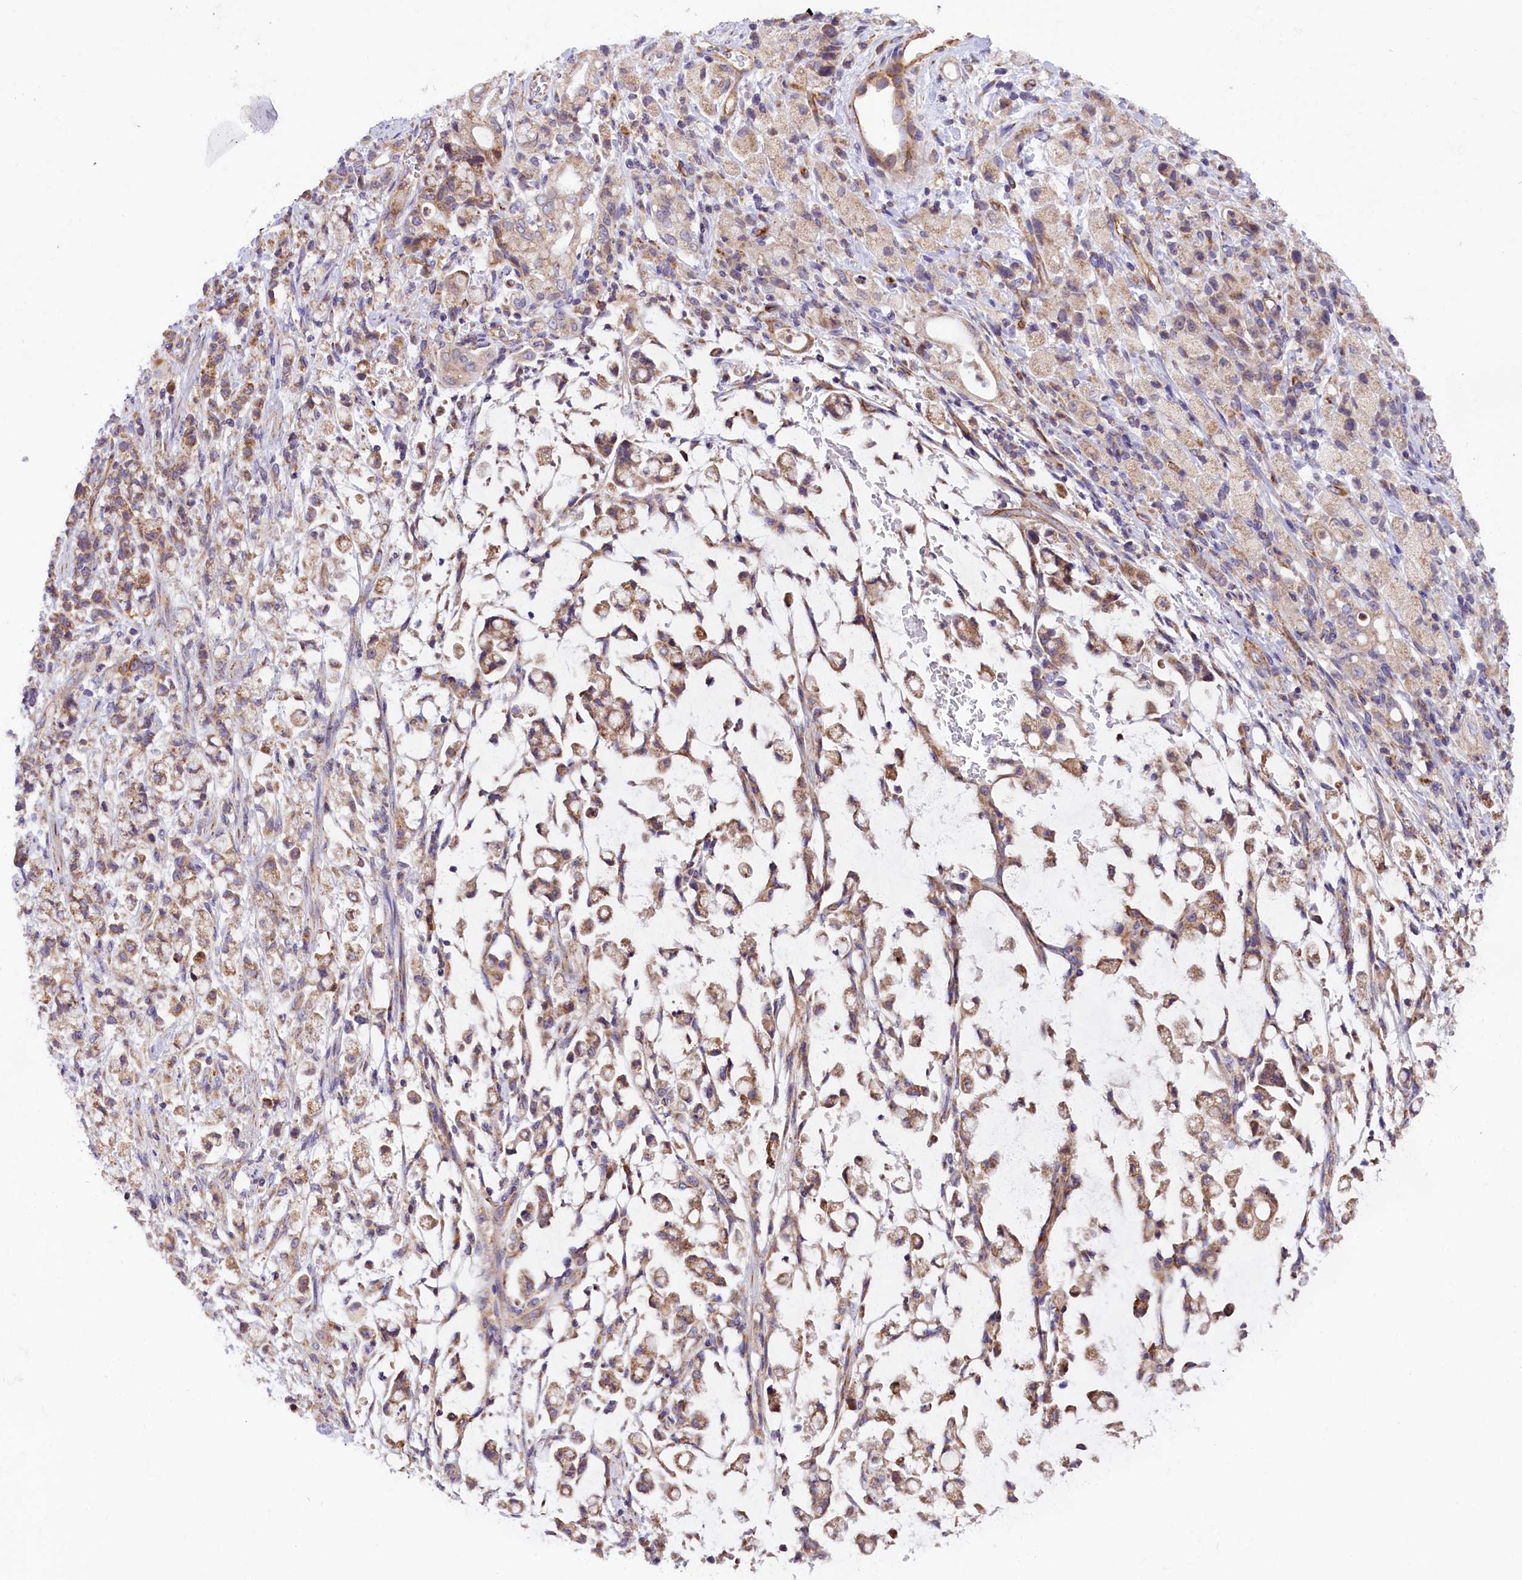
{"staining": {"intensity": "moderate", "quantity": "25%-75%", "location": "cytoplasmic/membranous"}, "tissue": "stomach cancer", "cell_type": "Tumor cells", "image_type": "cancer", "snomed": [{"axis": "morphology", "description": "Adenocarcinoma, NOS"}, {"axis": "topography", "description": "Stomach"}], "caption": "A medium amount of moderate cytoplasmic/membranous positivity is appreciated in about 25%-75% of tumor cells in stomach cancer tissue. (DAB IHC with brightfield microscopy, high magnification).", "gene": "DNAJB9", "patient": {"sex": "female", "age": 60}}